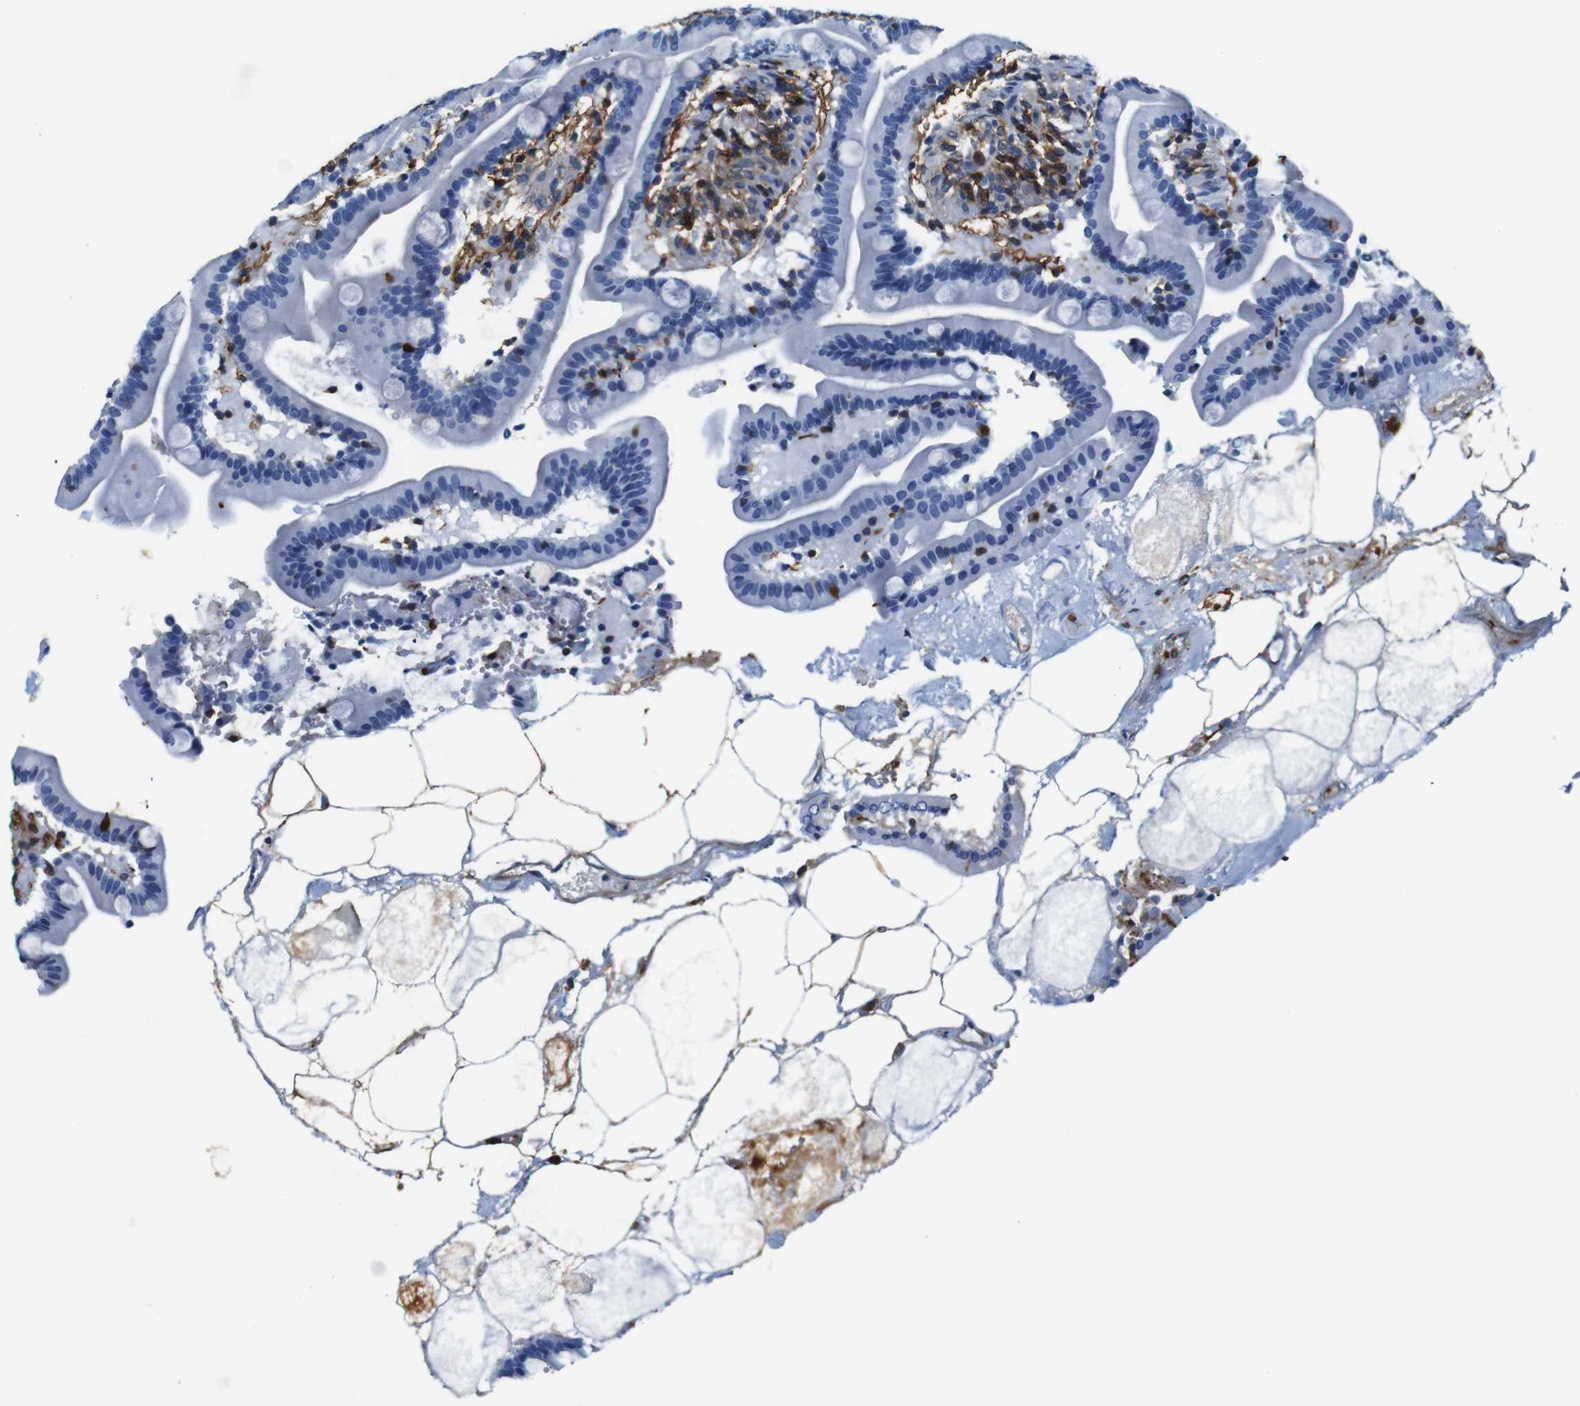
{"staining": {"intensity": "negative", "quantity": "none", "location": "none"}, "tissue": "duodenum", "cell_type": "Glandular cells", "image_type": "normal", "snomed": [{"axis": "morphology", "description": "Normal tissue, NOS"}, {"axis": "topography", "description": "Duodenum"}], "caption": "The IHC histopathology image has no significant staining in glandular cells of duodenum. (Stains: DAB (3,3'-diaminobenzidine) IHC with hematoxylin counter stain, Microscopy: brightfield microscopy at high magnification).", "gene": "ANXA1", "patient": {"sex": "male", "age": 54}}